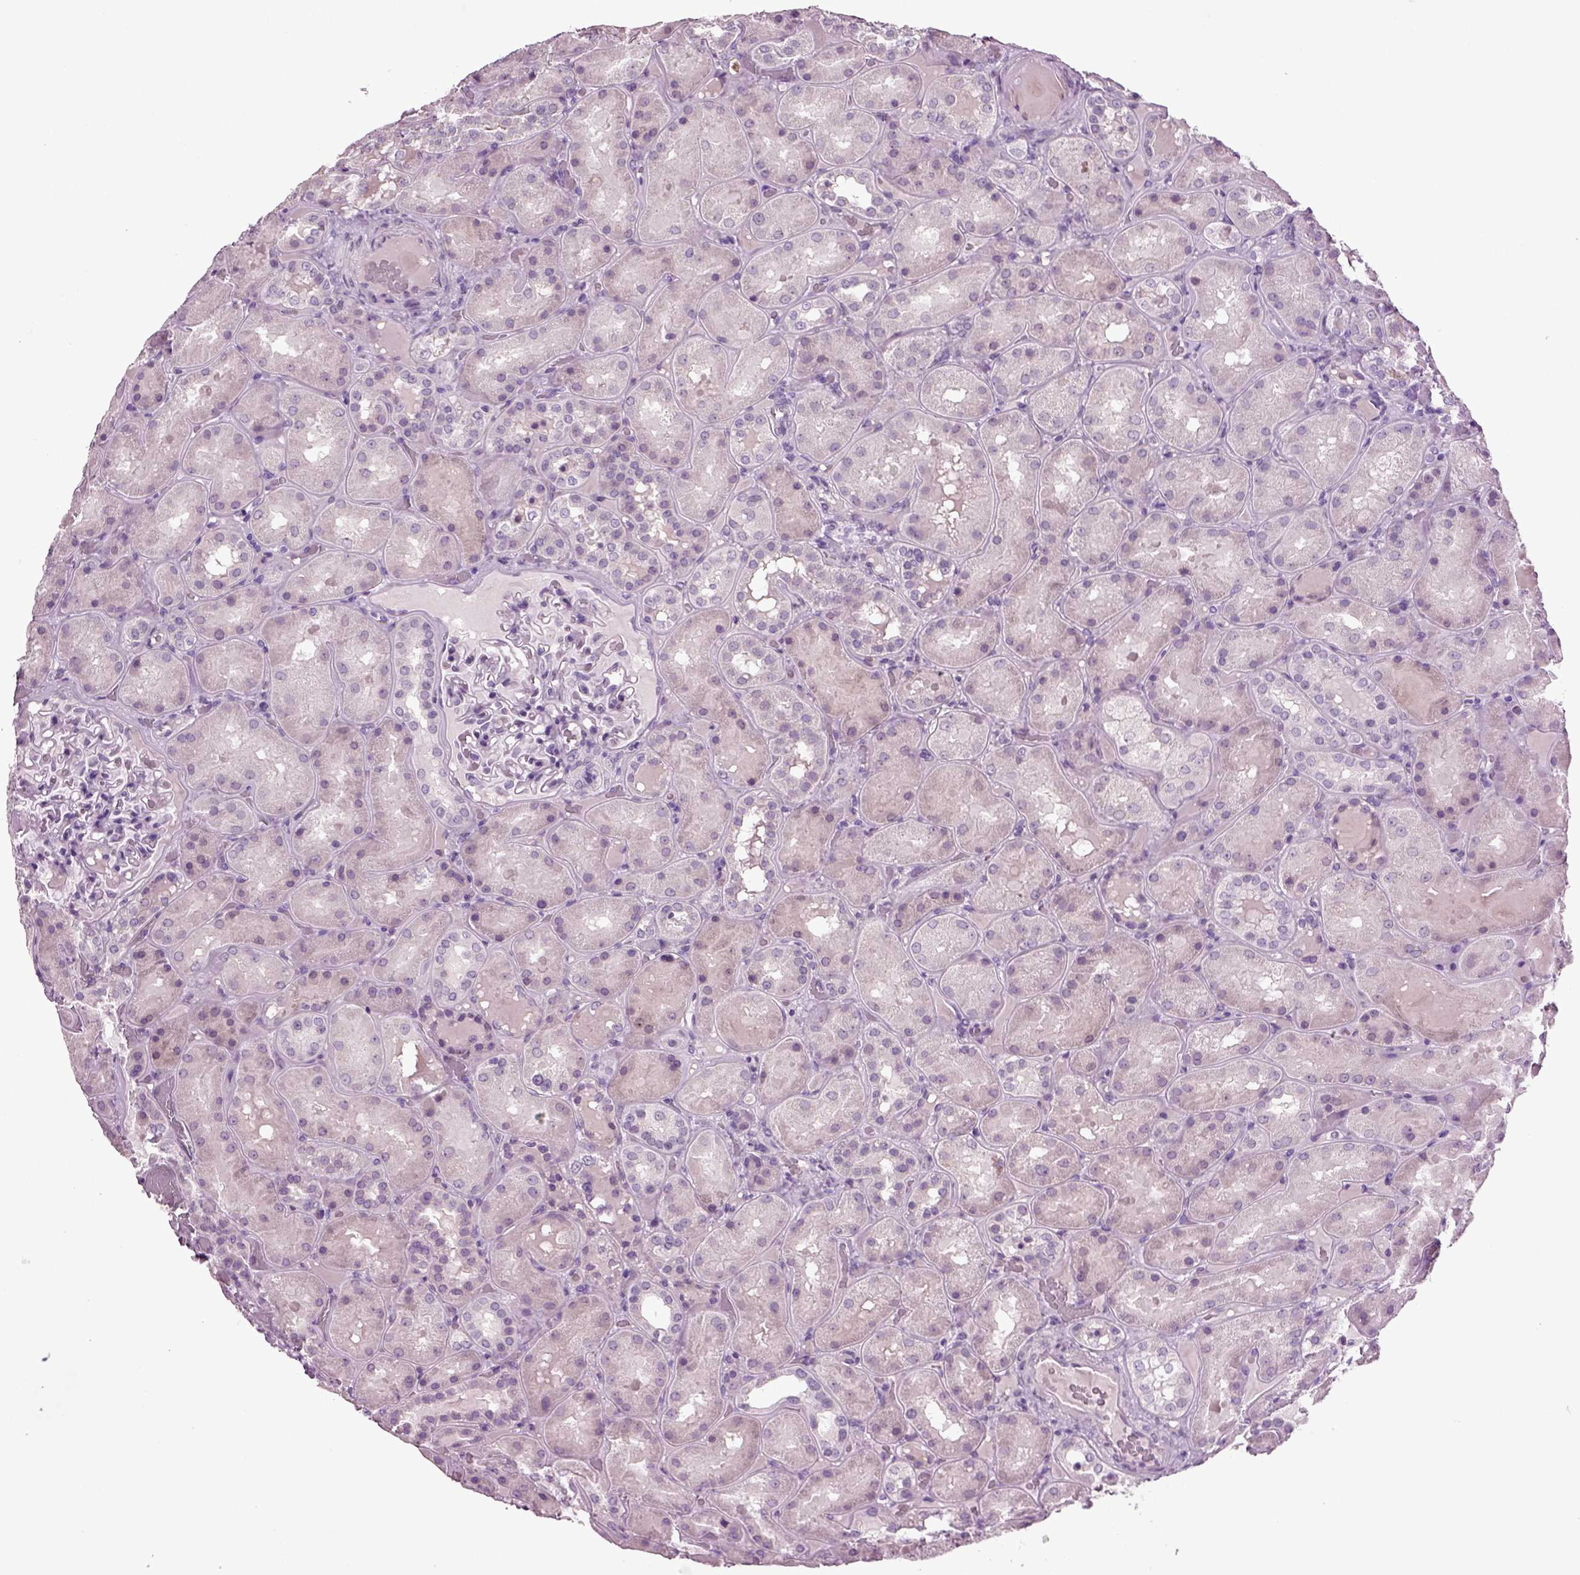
{"staining": {"intensity": "negative", "quantity": "none", "location": "none"}, "tissue": "kidney", "cell_type": "Cells in glomeruli", "image_type": "normal", "snomed": [{"axis": "morphology", "description": "Normal tissue, NOS"}, {"axis": "topography", "description": "Kidney"}], "caption": "Immunohistochemistry (IHC) image of unremarkable kidney stained for a protein (brown), which shows no staining in cells in glomeruli. The staining is performed using DAB brown chromogen with nuclei counter-stained in using hematoxylin.", "gene": "SLC17A6", "patient": {"sex": "male", "age": 73}}